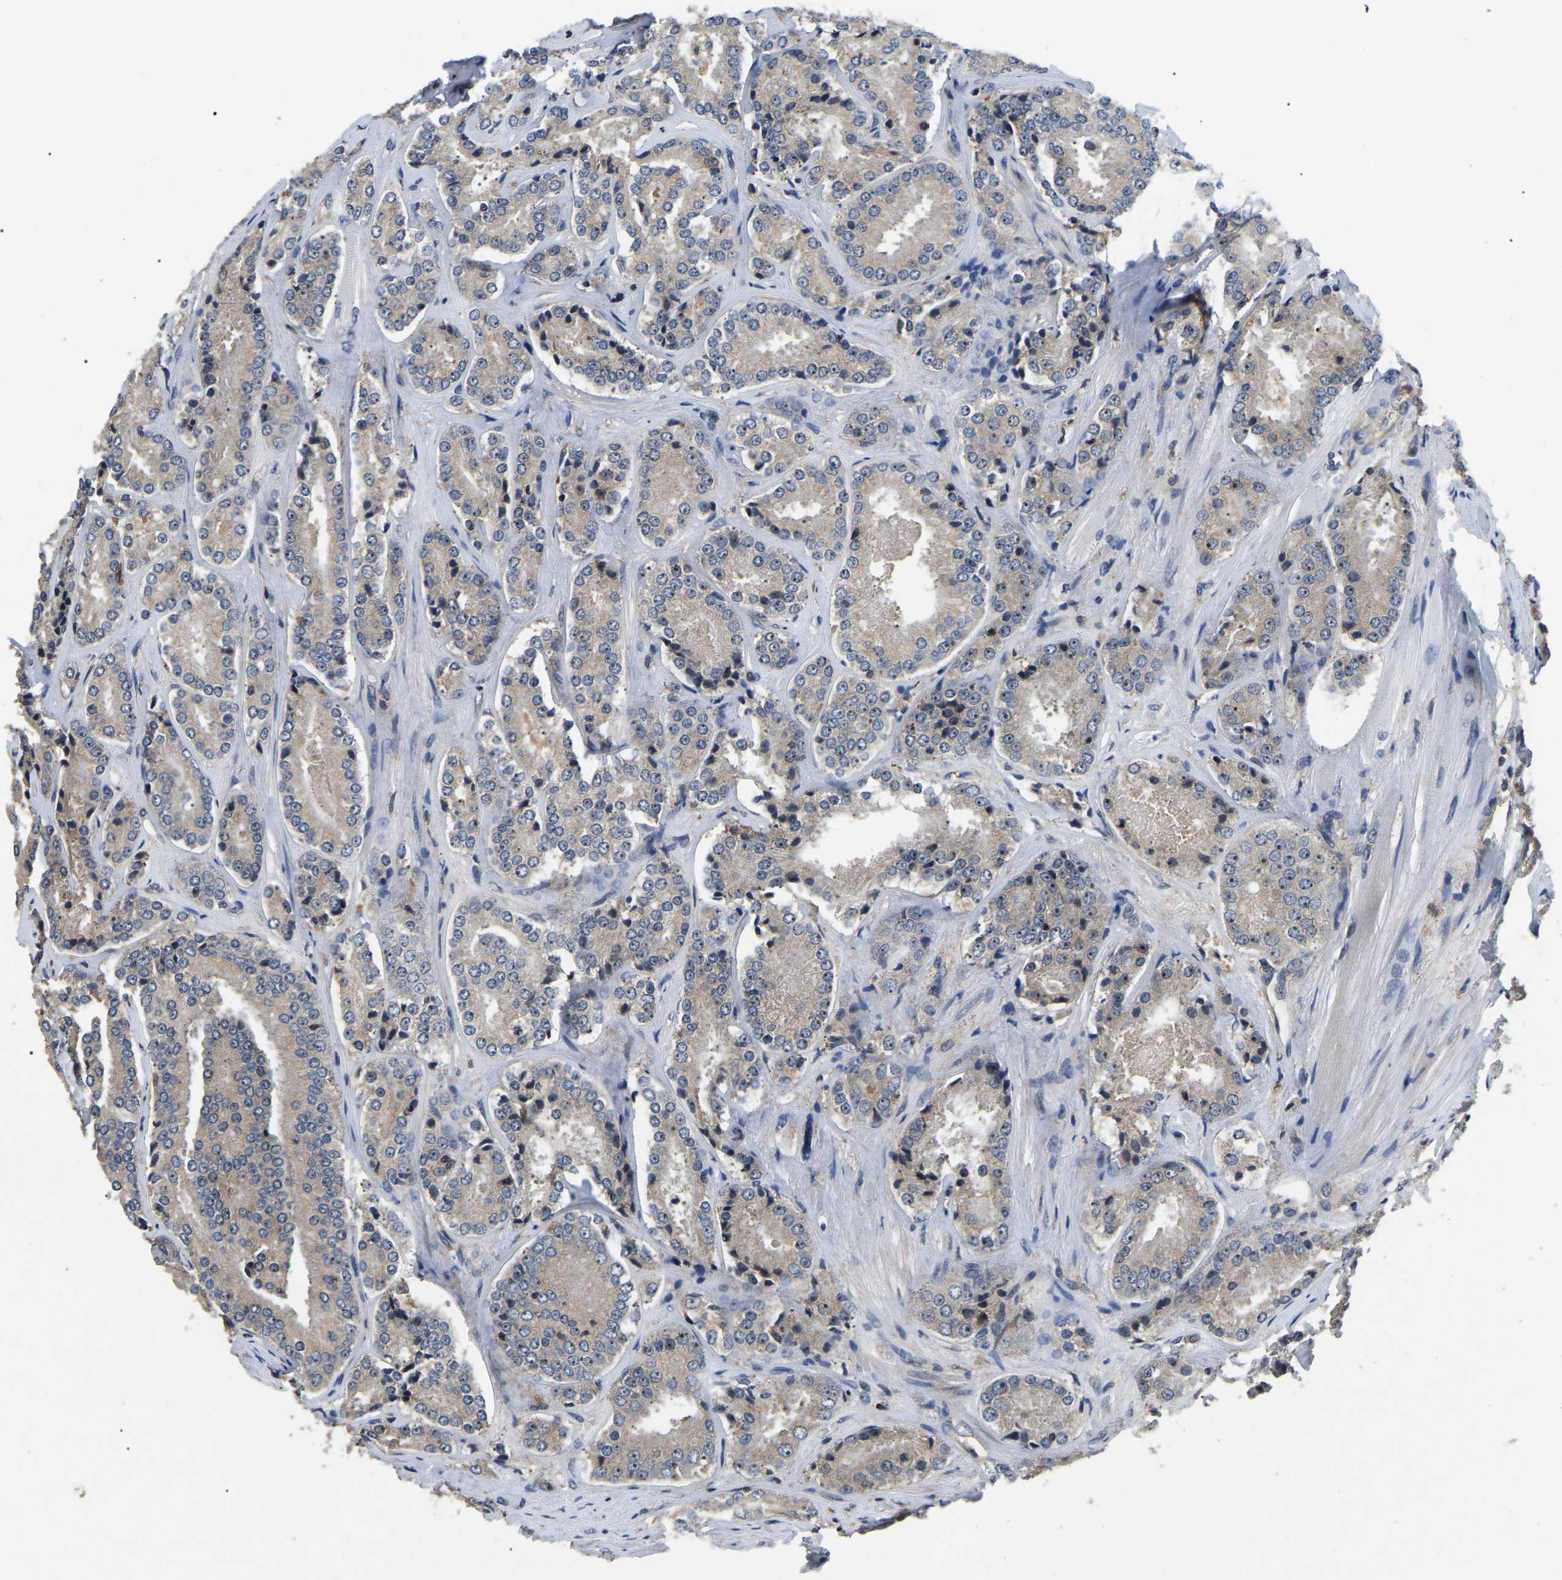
{"staining": {"intensity": "weak", "quantity": "25%-75%", "location": "cytoplasmic/membranous,nuclear"}, "tissue": "prostate cancer", "cell_type": "Tumor cells", "image_type": "cancer", "snomed": [{"axis": "morphology", "description": "Adenocarcinoma, High grade"}, {"axis": "topography", "description": "Prostate"}], "caption": "This is an image of IHC staining of prostate cancer, which shows weak positivity in the cytoplasmic/membranous and nuclear of tumor cells.", "gene": "RBM28", "patient": {"sex": "male", "age": 65}}